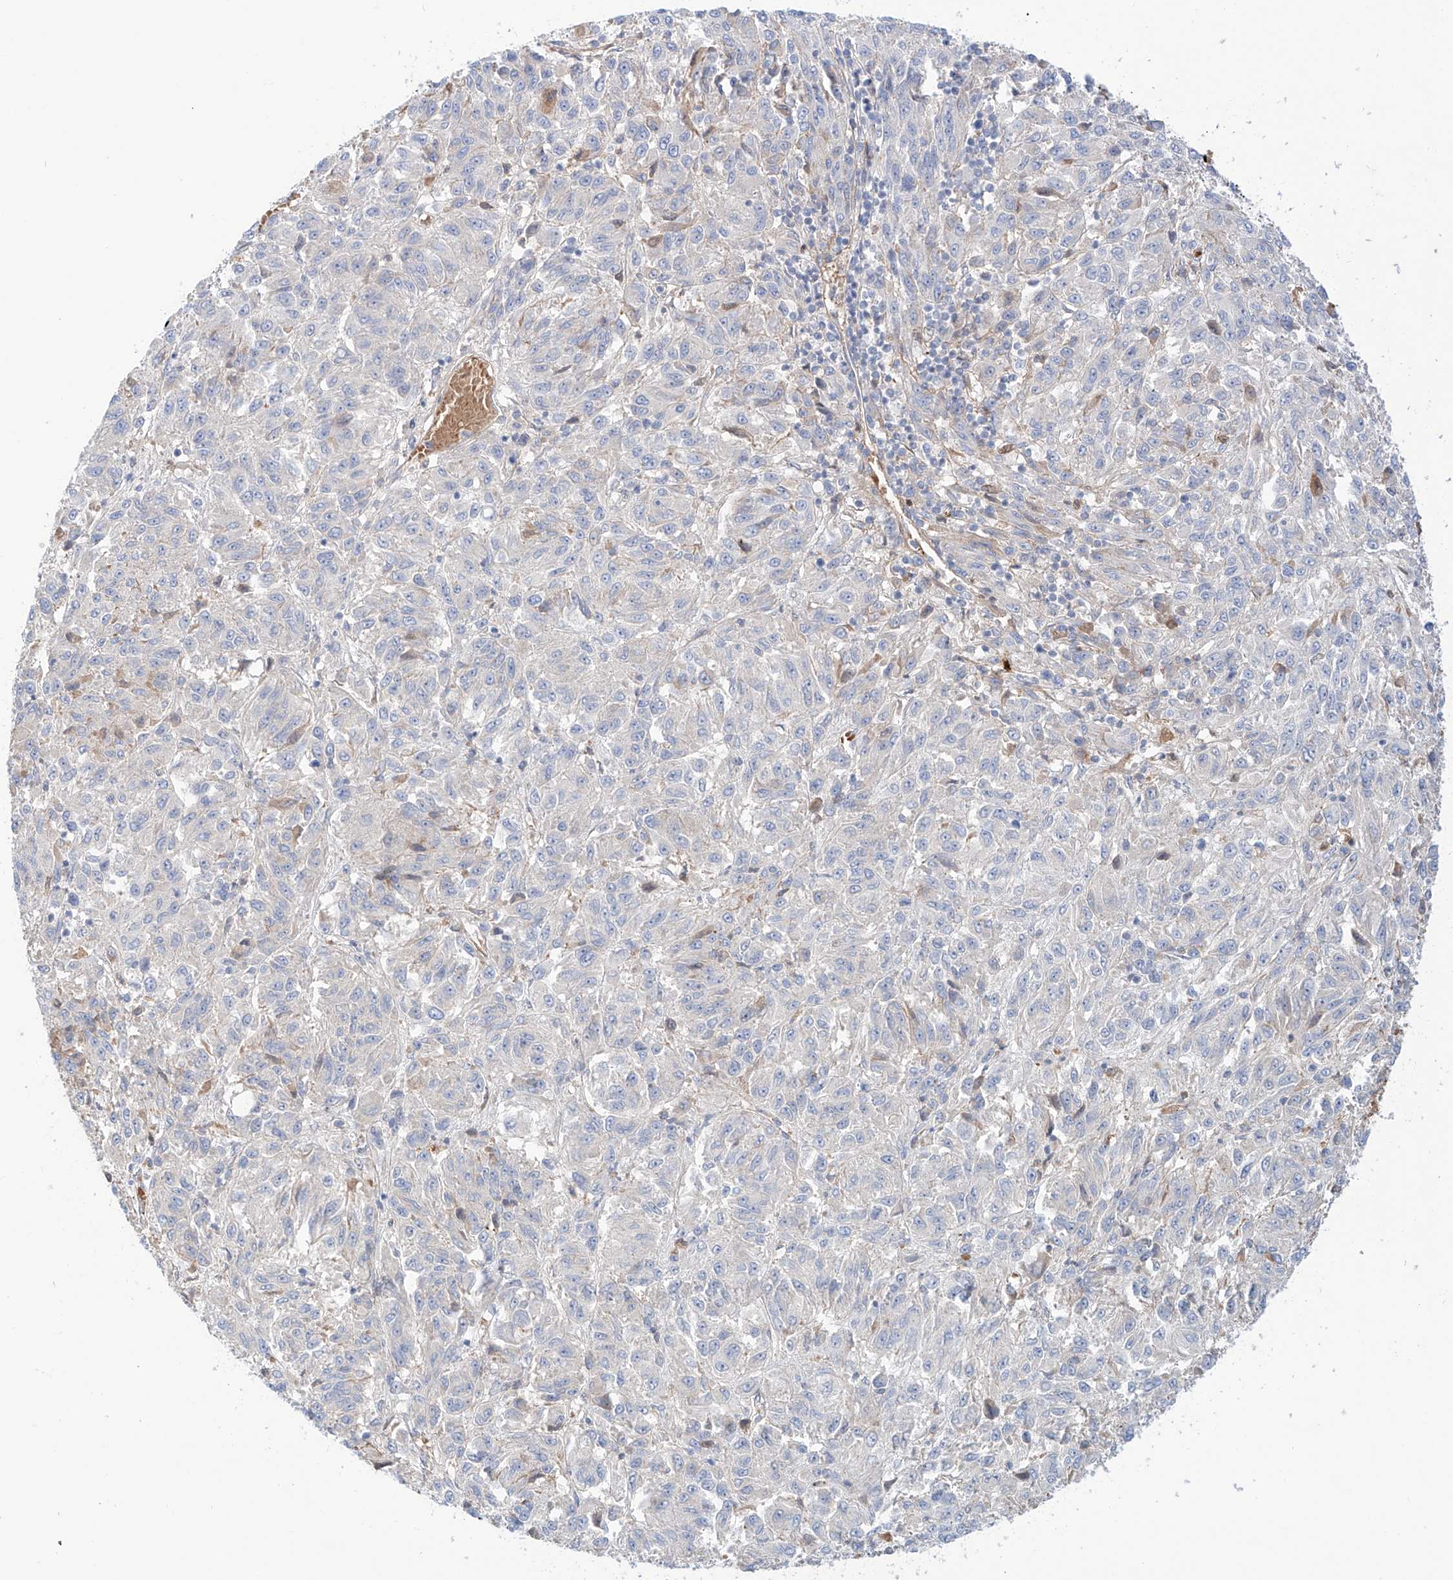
{"staining": {"intensity": "negative", "quantity": "none", "location": "none"}, "tissue": "melanoma", "cell_type": "Tumor cells", "image_type": "cancer", "snomed": [{"axis": "morphology", "description": "Malignant melanoma, Metastatic site"}, {"axis": "topography", "description": "Lung"}], "caption": "Immunohistochemistry photomicrograph of malignant melanoma (metastatic site) stained for a protein (brown), which exhibits no positivity in tumor cells. Nuclei are stained in blue.", "gene": "PGGT1B", "patient": {"sex": "male", "age": 64}}